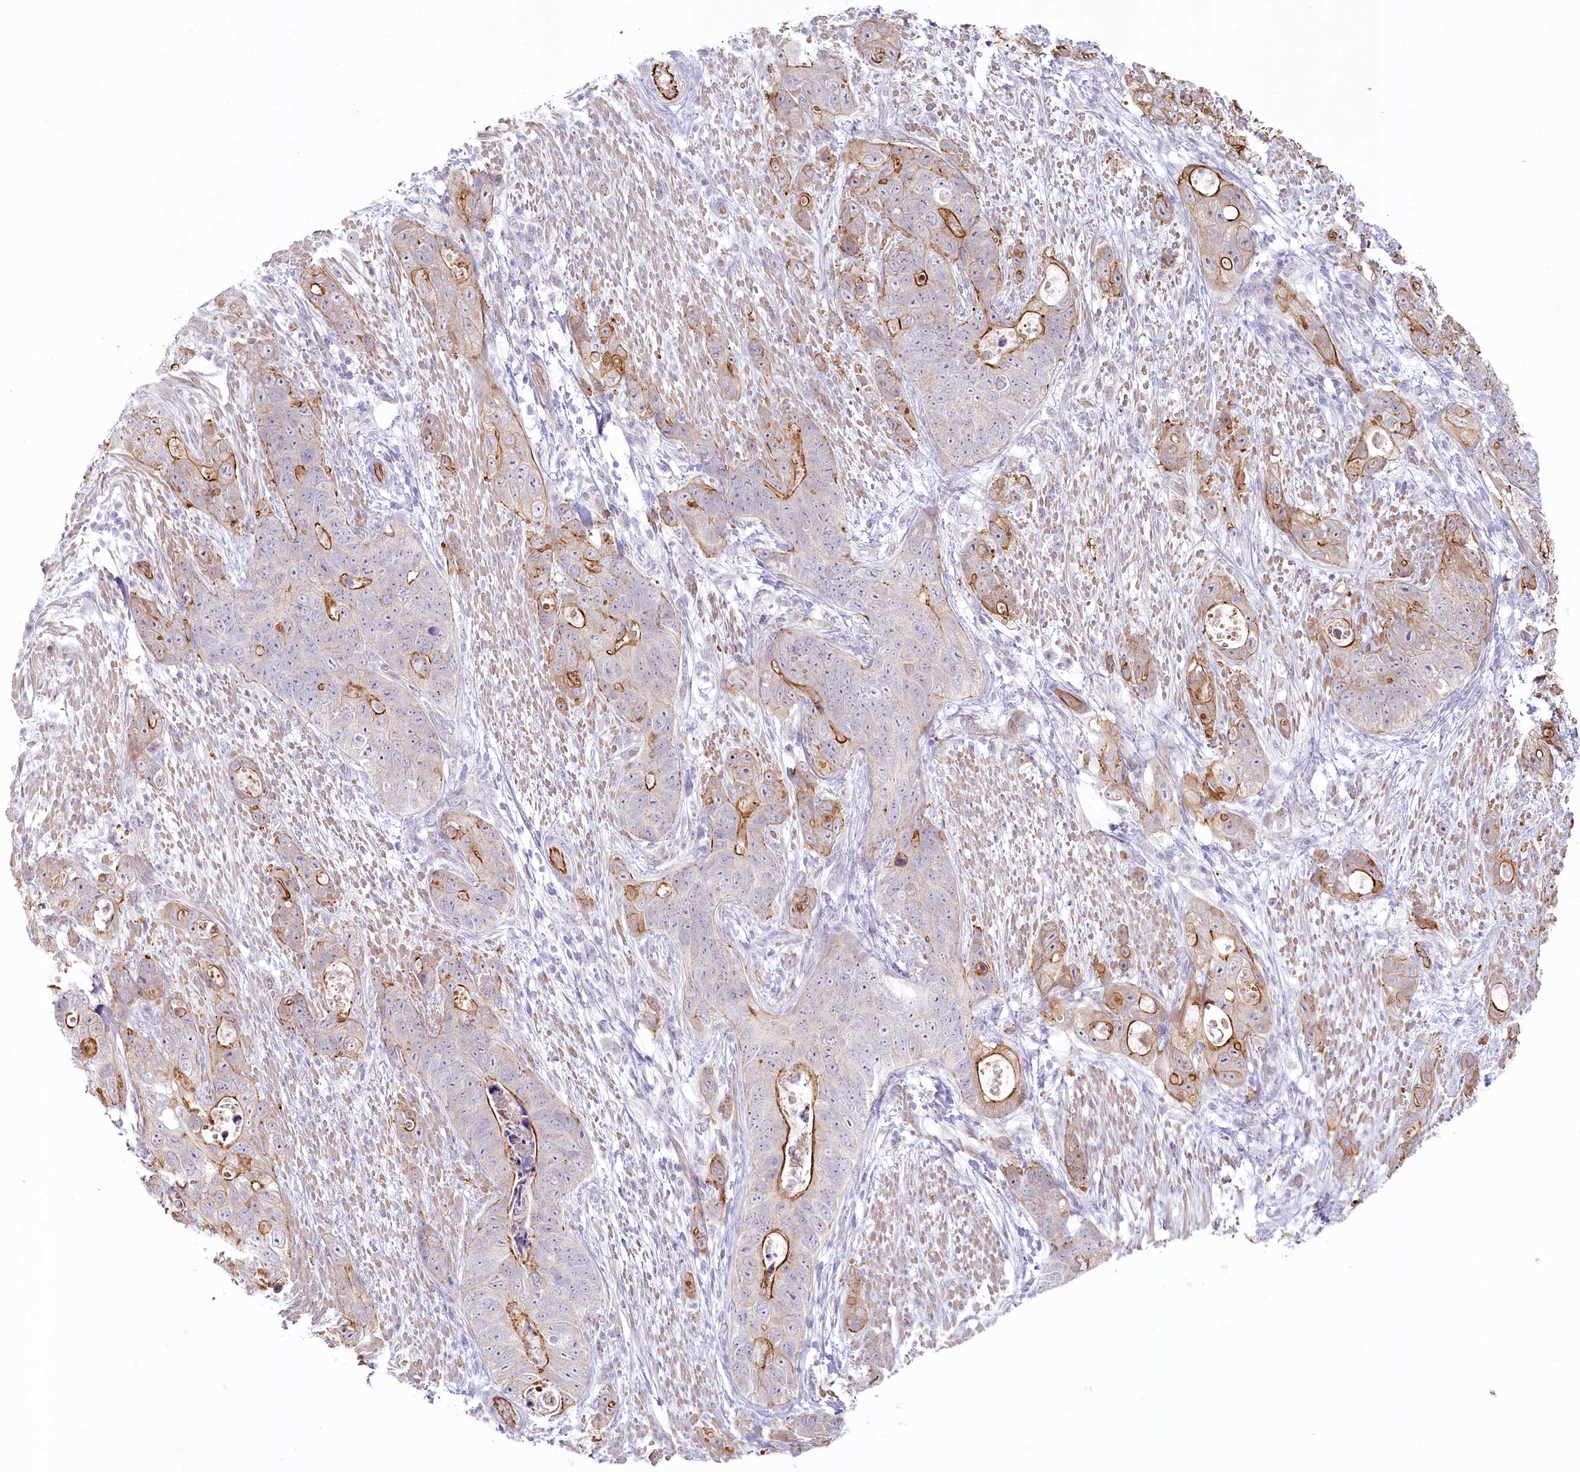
{"staining": {"intensity": "strong", "quantity": "25%-75%", "location": "cytoplasmic/membranous"}, "tissue": "stomach cancer", "cell_type": "Tumor cells", "image_type": "cancer", "snomed": [{"axis": "morphology", "description": "Adenocarcinoma, NOS"}, {"axis": "topography", "description": "Stomach"}], "caption": "This is a histology image of immunohistochemistry (IHC) staining of stomach cancer (adenocarcinoma), which shows strong positivity in the cytoplasmic/membranous of tumor cells.", "gene": "ABHD8", "patient": {"sex": "female", "age": 89}}